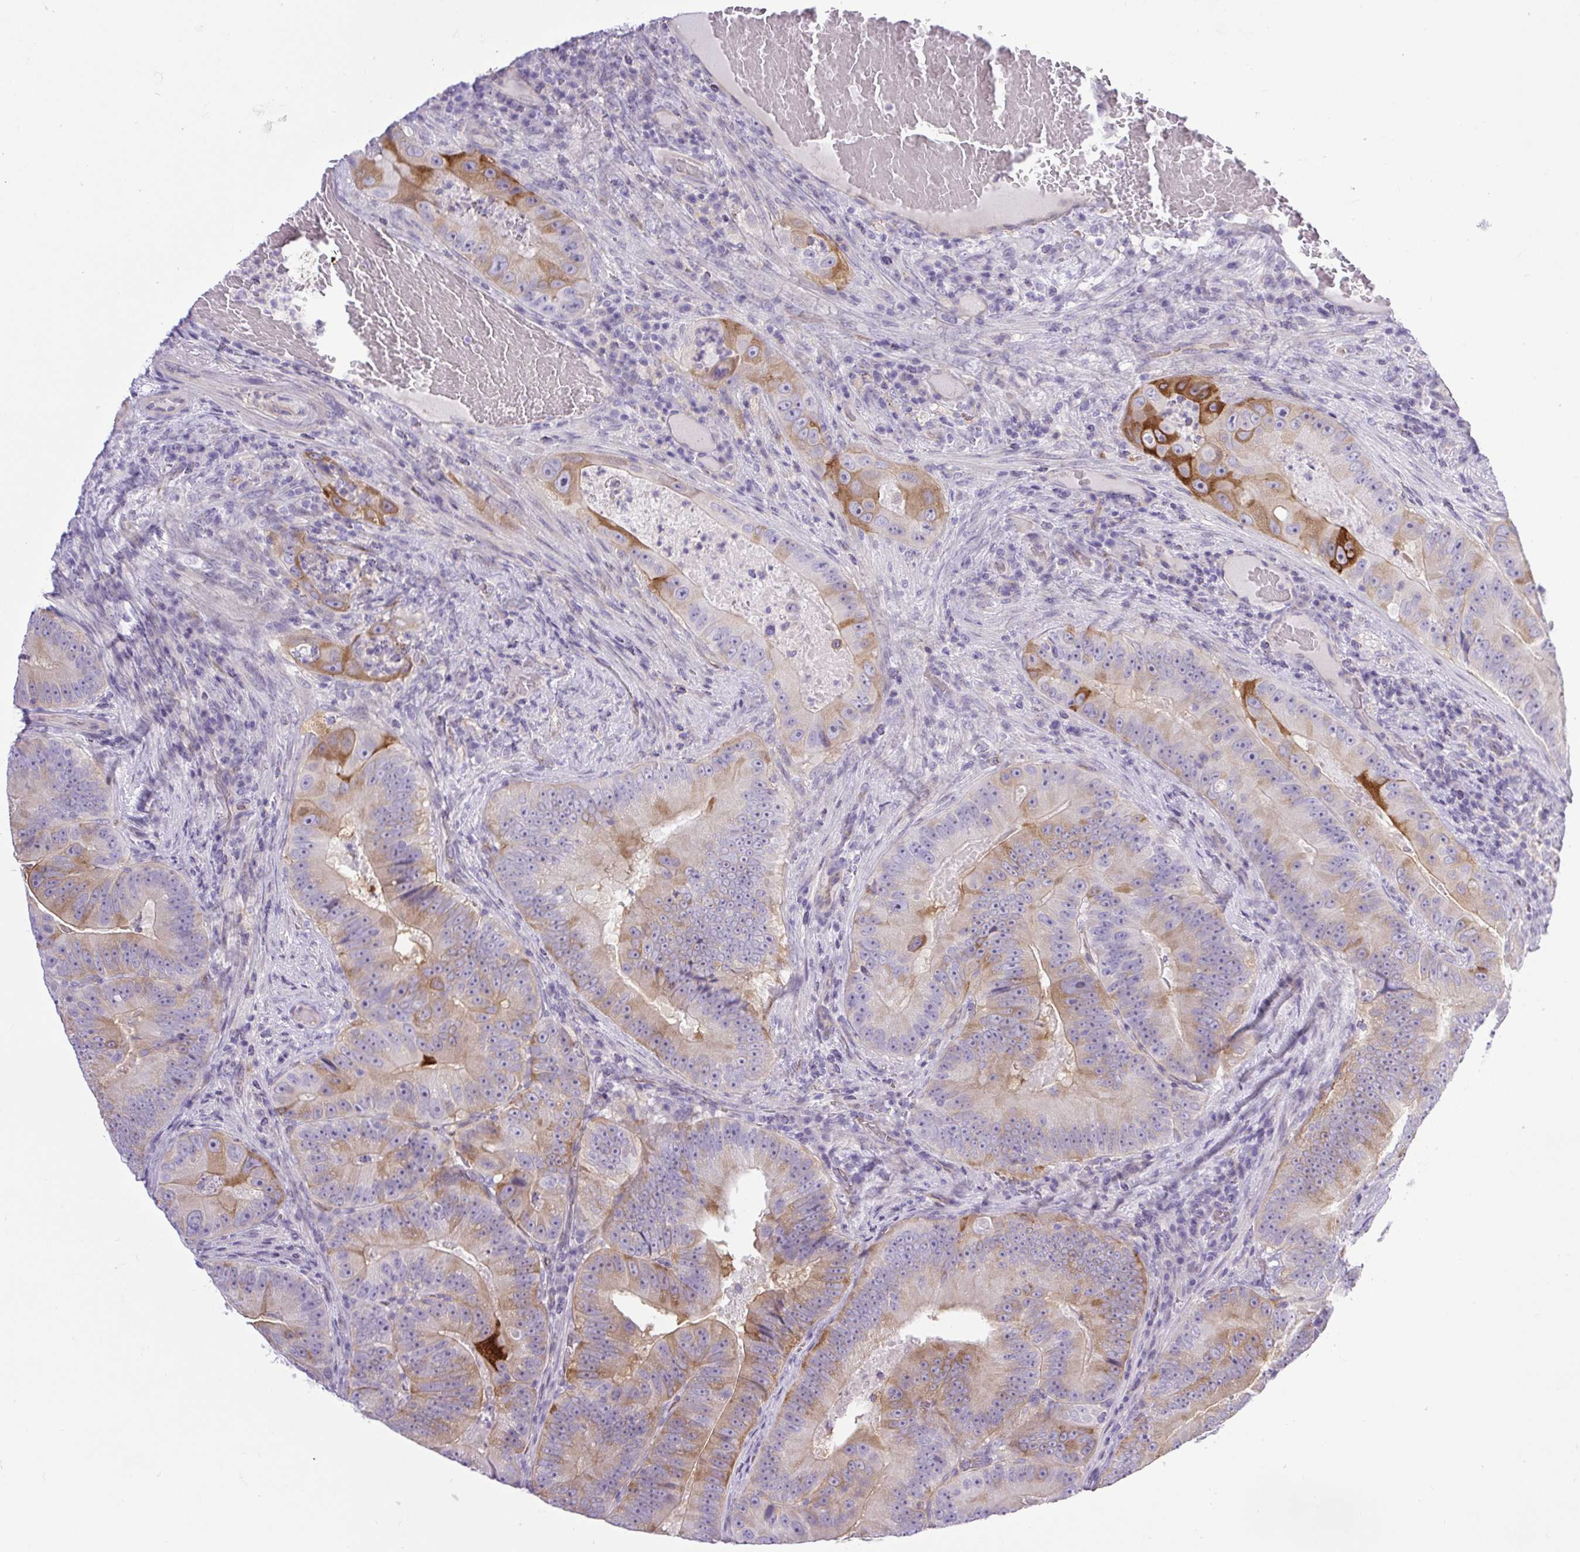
{"staining": {"intensity": "strong", "quantity": "<25%", "location": "cytoplasmic/membranous"}, "tissue": "colorectal cancer", "cell_type": "Tumor cells", "image_type": "cancer", "snomed": [{"axis": "morphology", "description": "Adenocarcinoma, NOS"}, {"axis": "topography", "description": "Colon"}], "caption": "Protein staining of colorectal cancer (adenocarcinoma) tissue exhibits strong cytoplasmic/membranous staining in approximately <25% of tumor cells. Nuclei are stained in blue.", "gene": "BCAS1", "patient": {"sex": "female", "age": 86}}